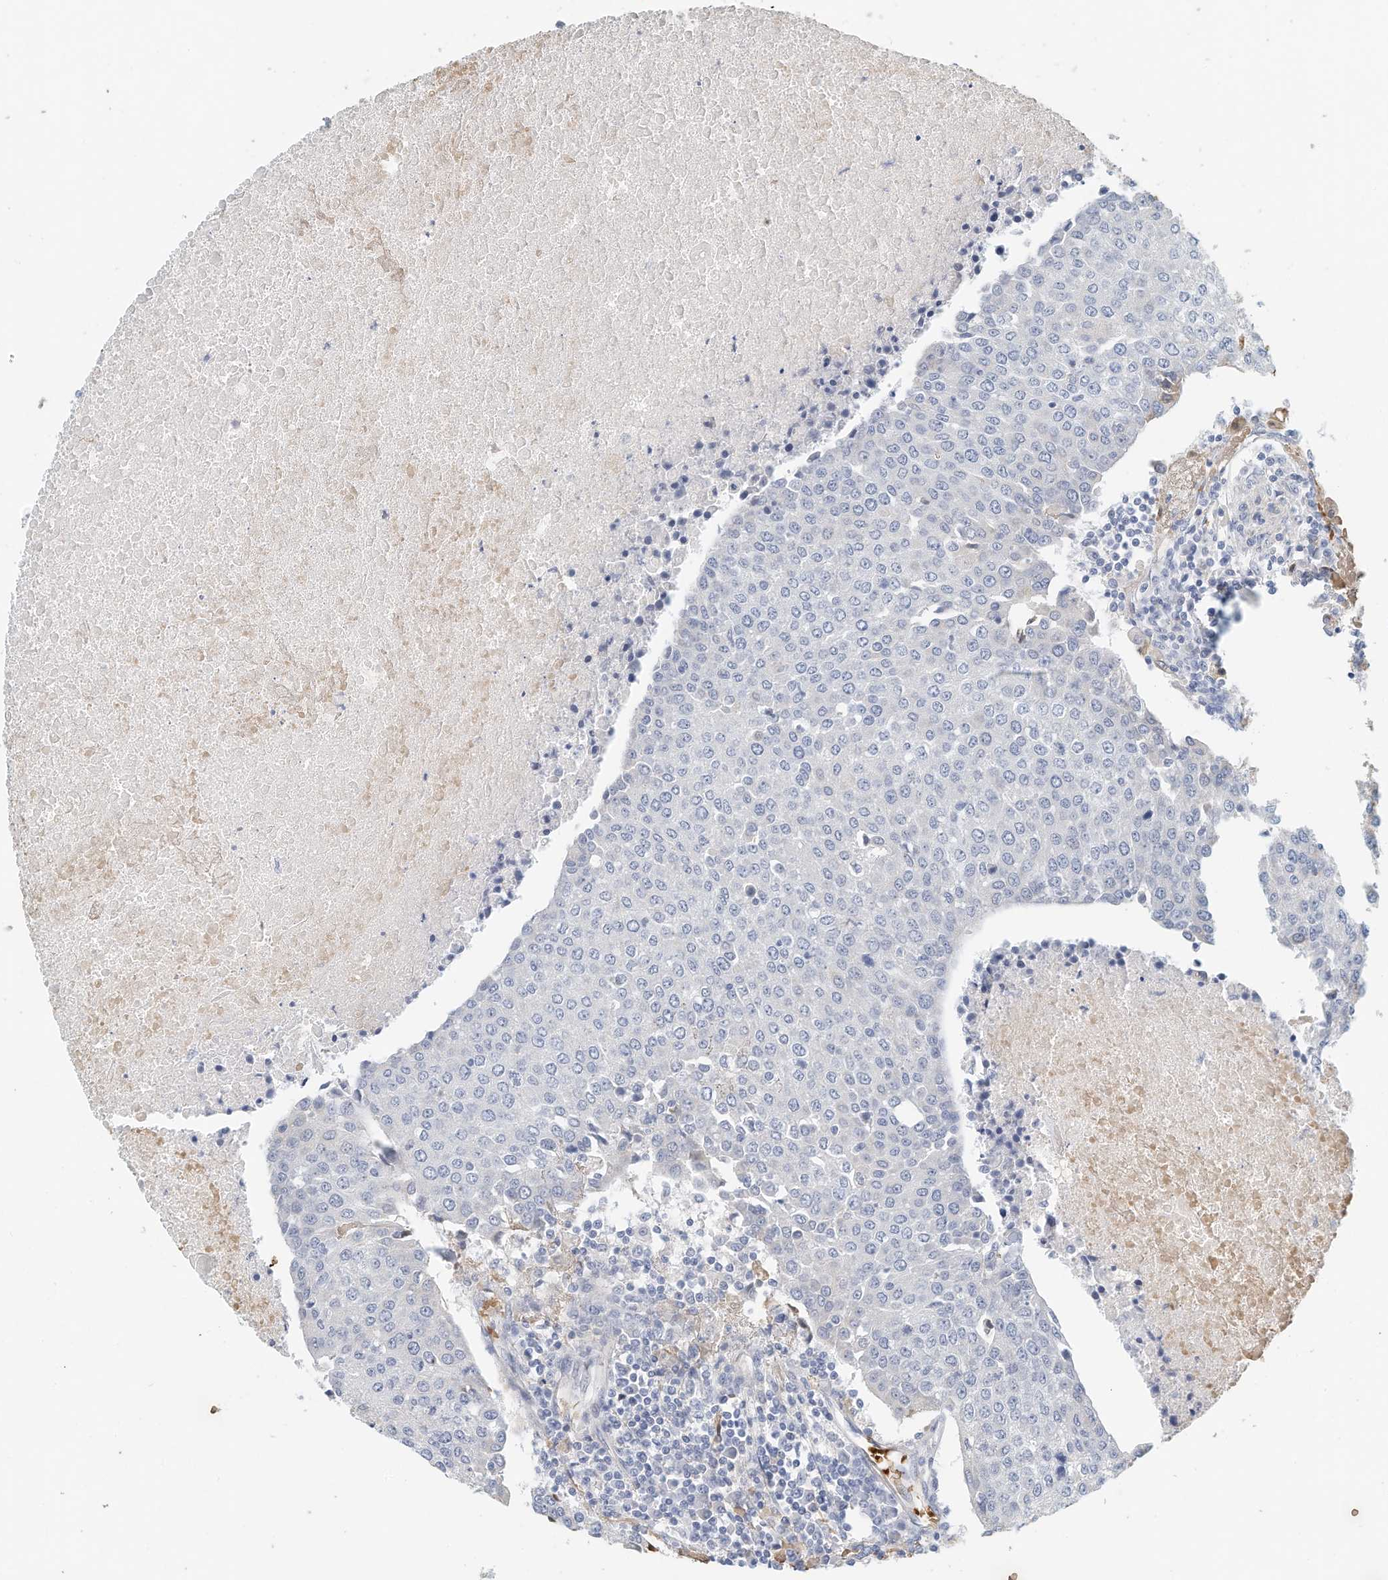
{"staining": {"intensity": "negative", "quantity": "none", "location": "none"}, "tissue": "urothelial cancer", "cell_type": "Tumor cells", "image_type": "cancer", "snomed": [{"axis": "morphology", "description": "Urothelial carcinoma, High grade"}, {"axis": "topography", "description": "Urinary bladder"}], "caption": "A high-resolution image shows immunohistochemistry staining of high-grade urothelial carcinoma, which shows no significant expression in tumor cells.", "gene": "RCAN3", "patient": {"sex": "female", "age": 85}}